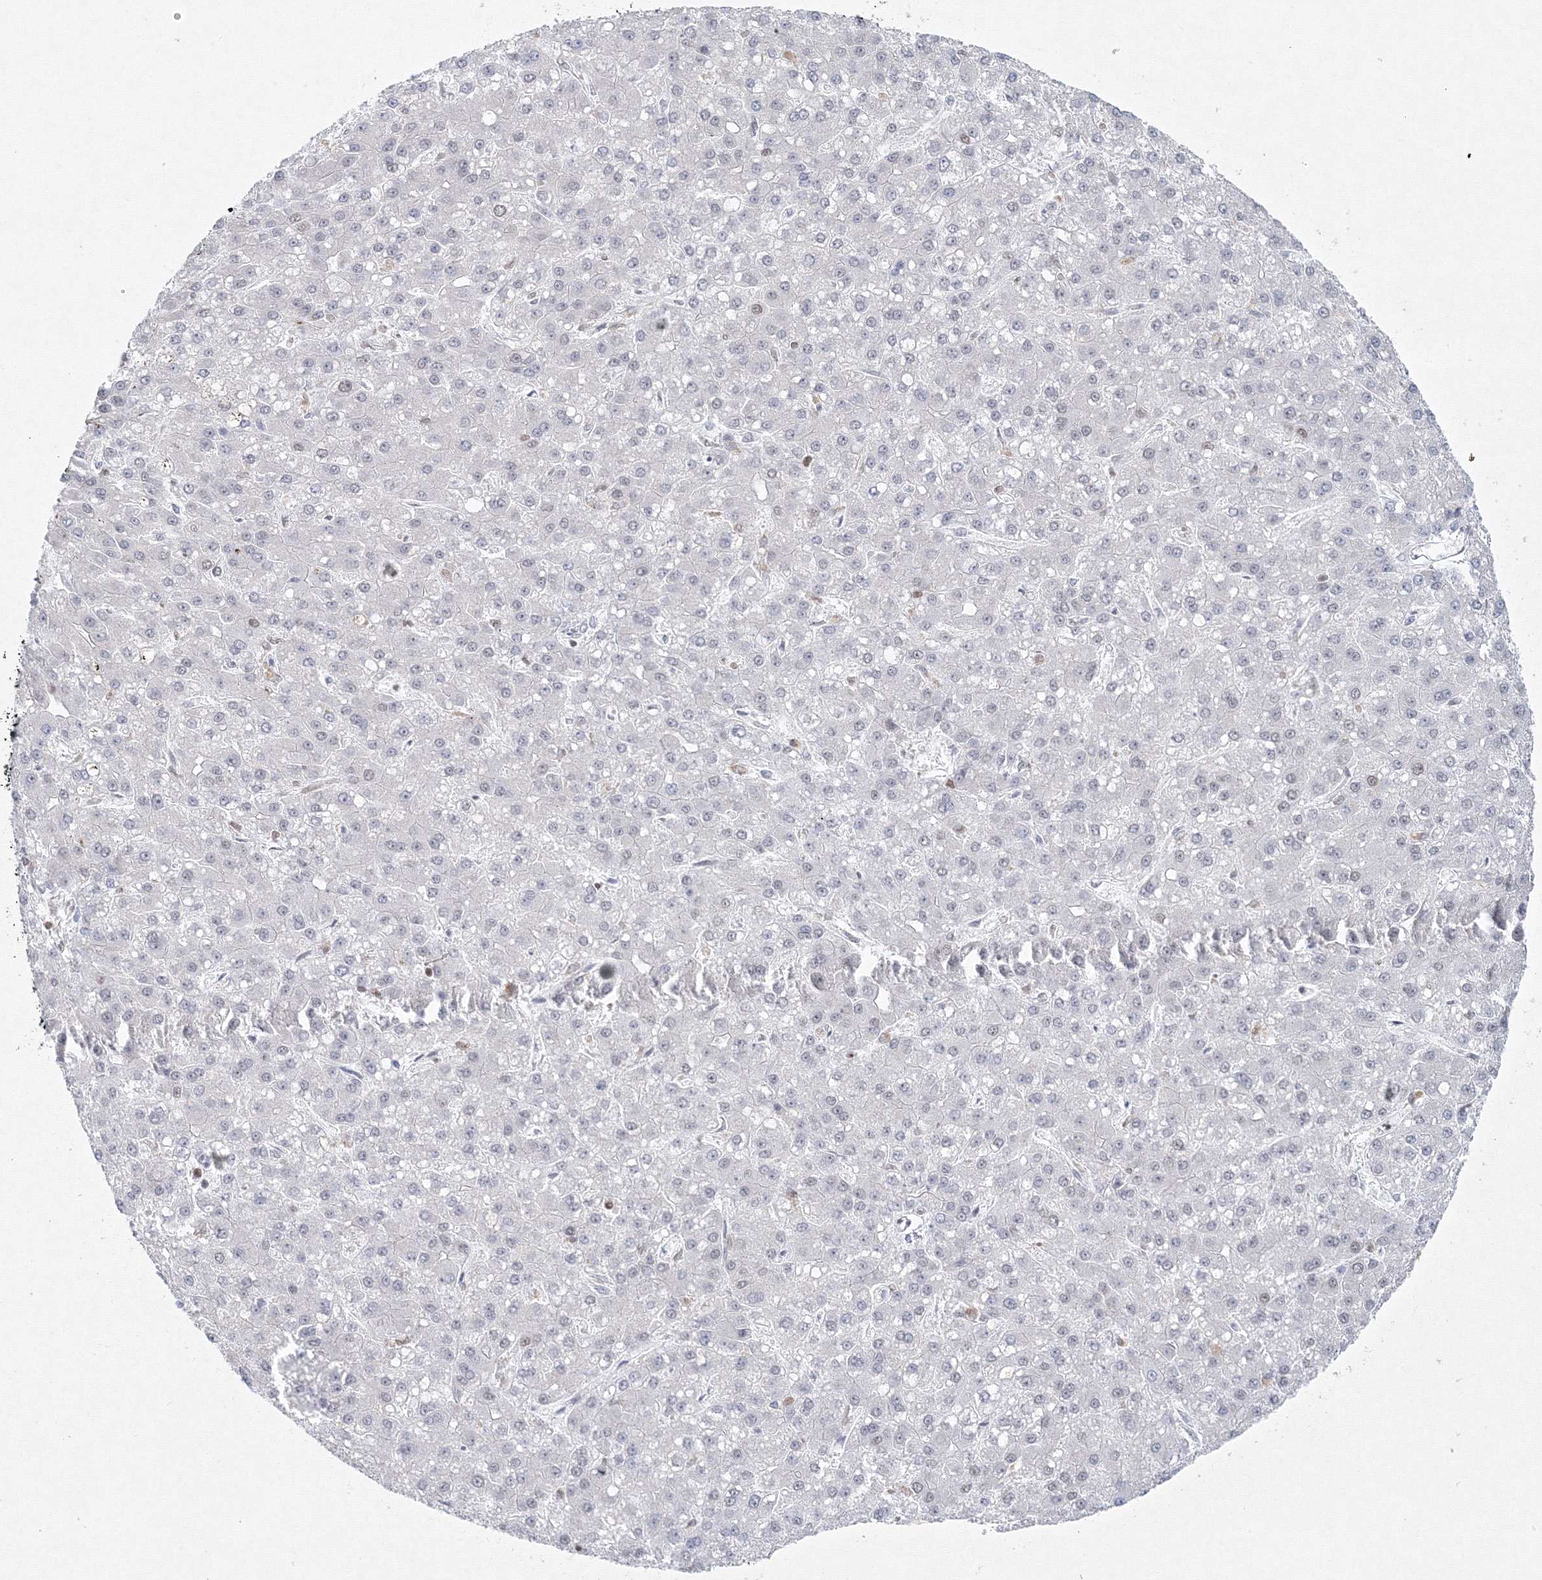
{"staining": {"intensity": "negative", "quantity": "none", "location": "none"}, "tissue": "liver cancer", "cell_type": "Tumor cells", "image_type": "cancer", "snomed": [{"axis": "morphology", "description": "Carcinoma, Hepatocellular, NOS"}, {"axis": "topography", "description": "Liver"}], "caption": "A micrograph of human hepatocellular carcinoma (liver) is negative for staining in tumor cells. Brightfield microscopy of immunohistochemistry (IHC) stained with DAB (brown) and hematoxylin (blue), captured at high magnification.", "gene": "KIF4A", "patient": {"sex": "male", "age": 67}}